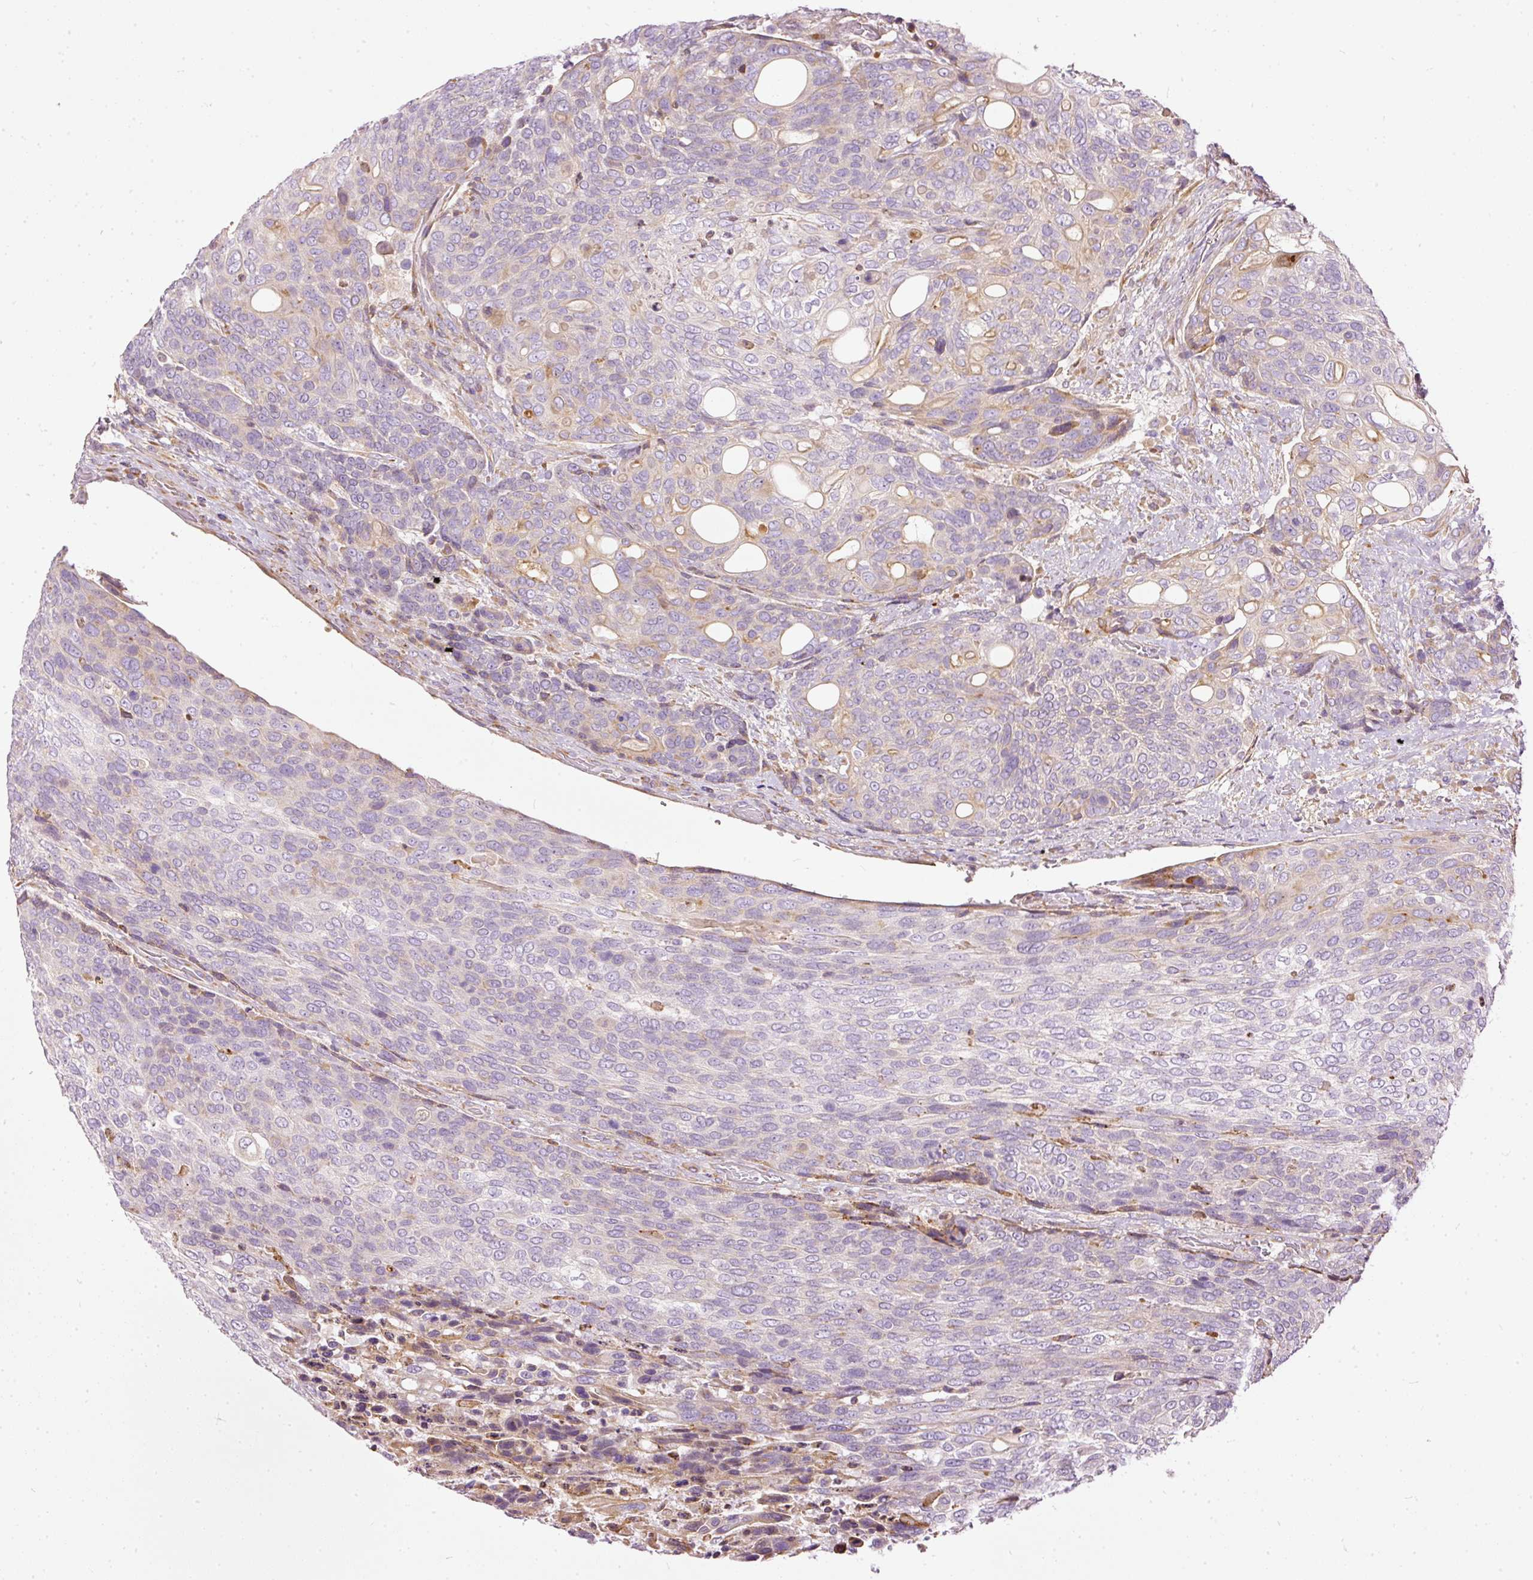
{"staining": {"intensity": "weak", "quantity": "<25%", "location": "cytoplasmic/membranous"}, "tissue": "urothelial cancer", "cell_type": "Tumor cells", "image_type": "cancer", "snomed": [{"axis": "morphology", "description": "Urothelial carcinoma, High grade"}, {"axis": "topography", "description": "Urinary bladder"}], "caption": "IHC of high-grade urothelial carcinoma shows no expression in tumor cells. (Immunohistochemistry, brightfield microscopy, high magnification).", "gene": "PAQR9", "patient": {"sex": "female", "age": 70}}